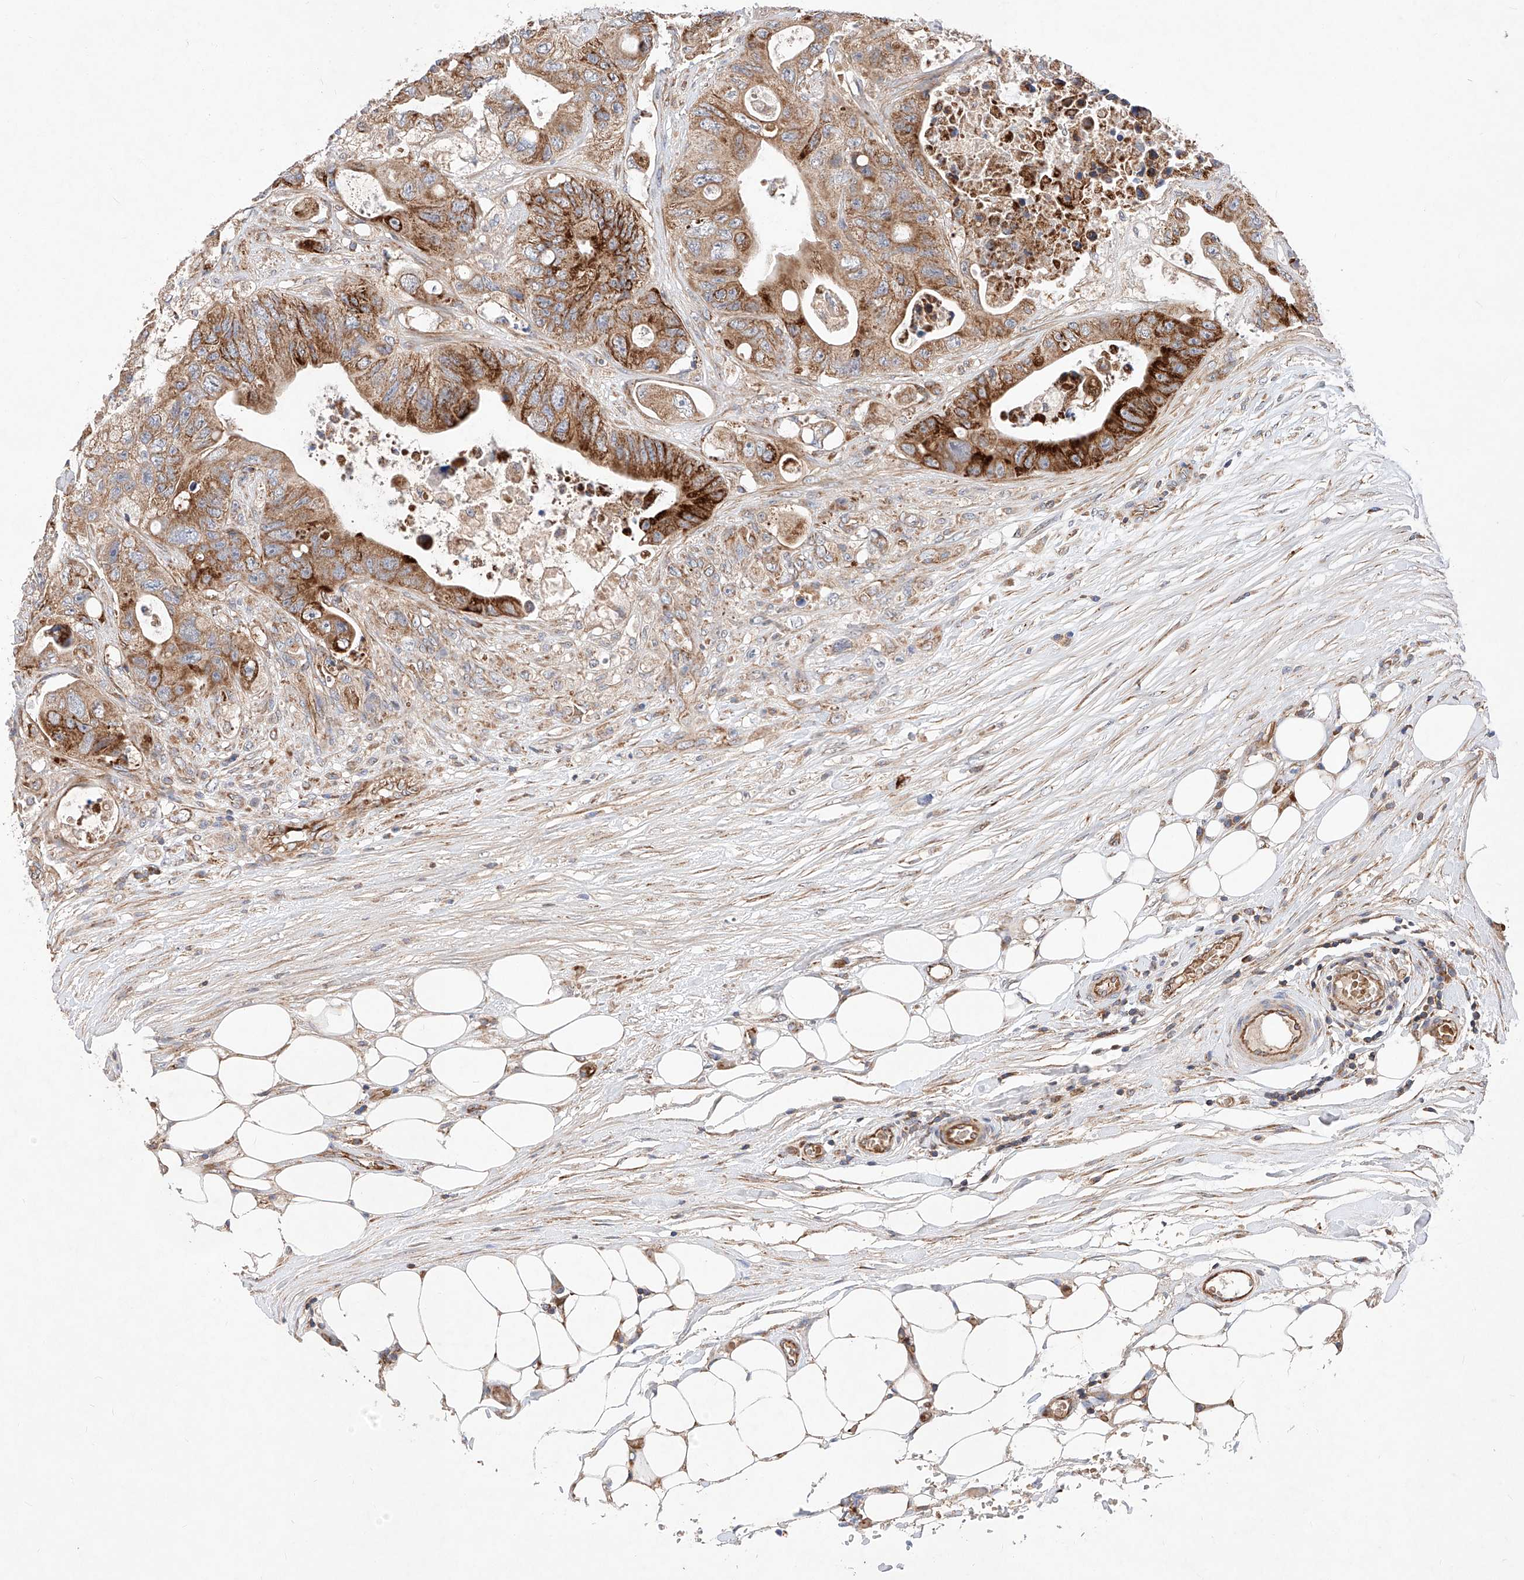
{"staining": {"intensity": "strong", "quantity": ">75%", "location": "cytoplasmic/membranous"}, "tissue": "colorectal cancer", "cell_type": "Tumor cells", "image_type": "cancer", "snomed": [{"axis": "morphology", "description": "Adenocarcinoma, NOS"}, {"axis": "topography", "description": "Colon"}], "caption": "IHC of human colorectal cancer demonstrates high levels of strong cytoplasmic/membranous positivity in about >75% of tumor cells.", "gene": "NR1D1", "patient": {"sex": "female", "age": 46}}